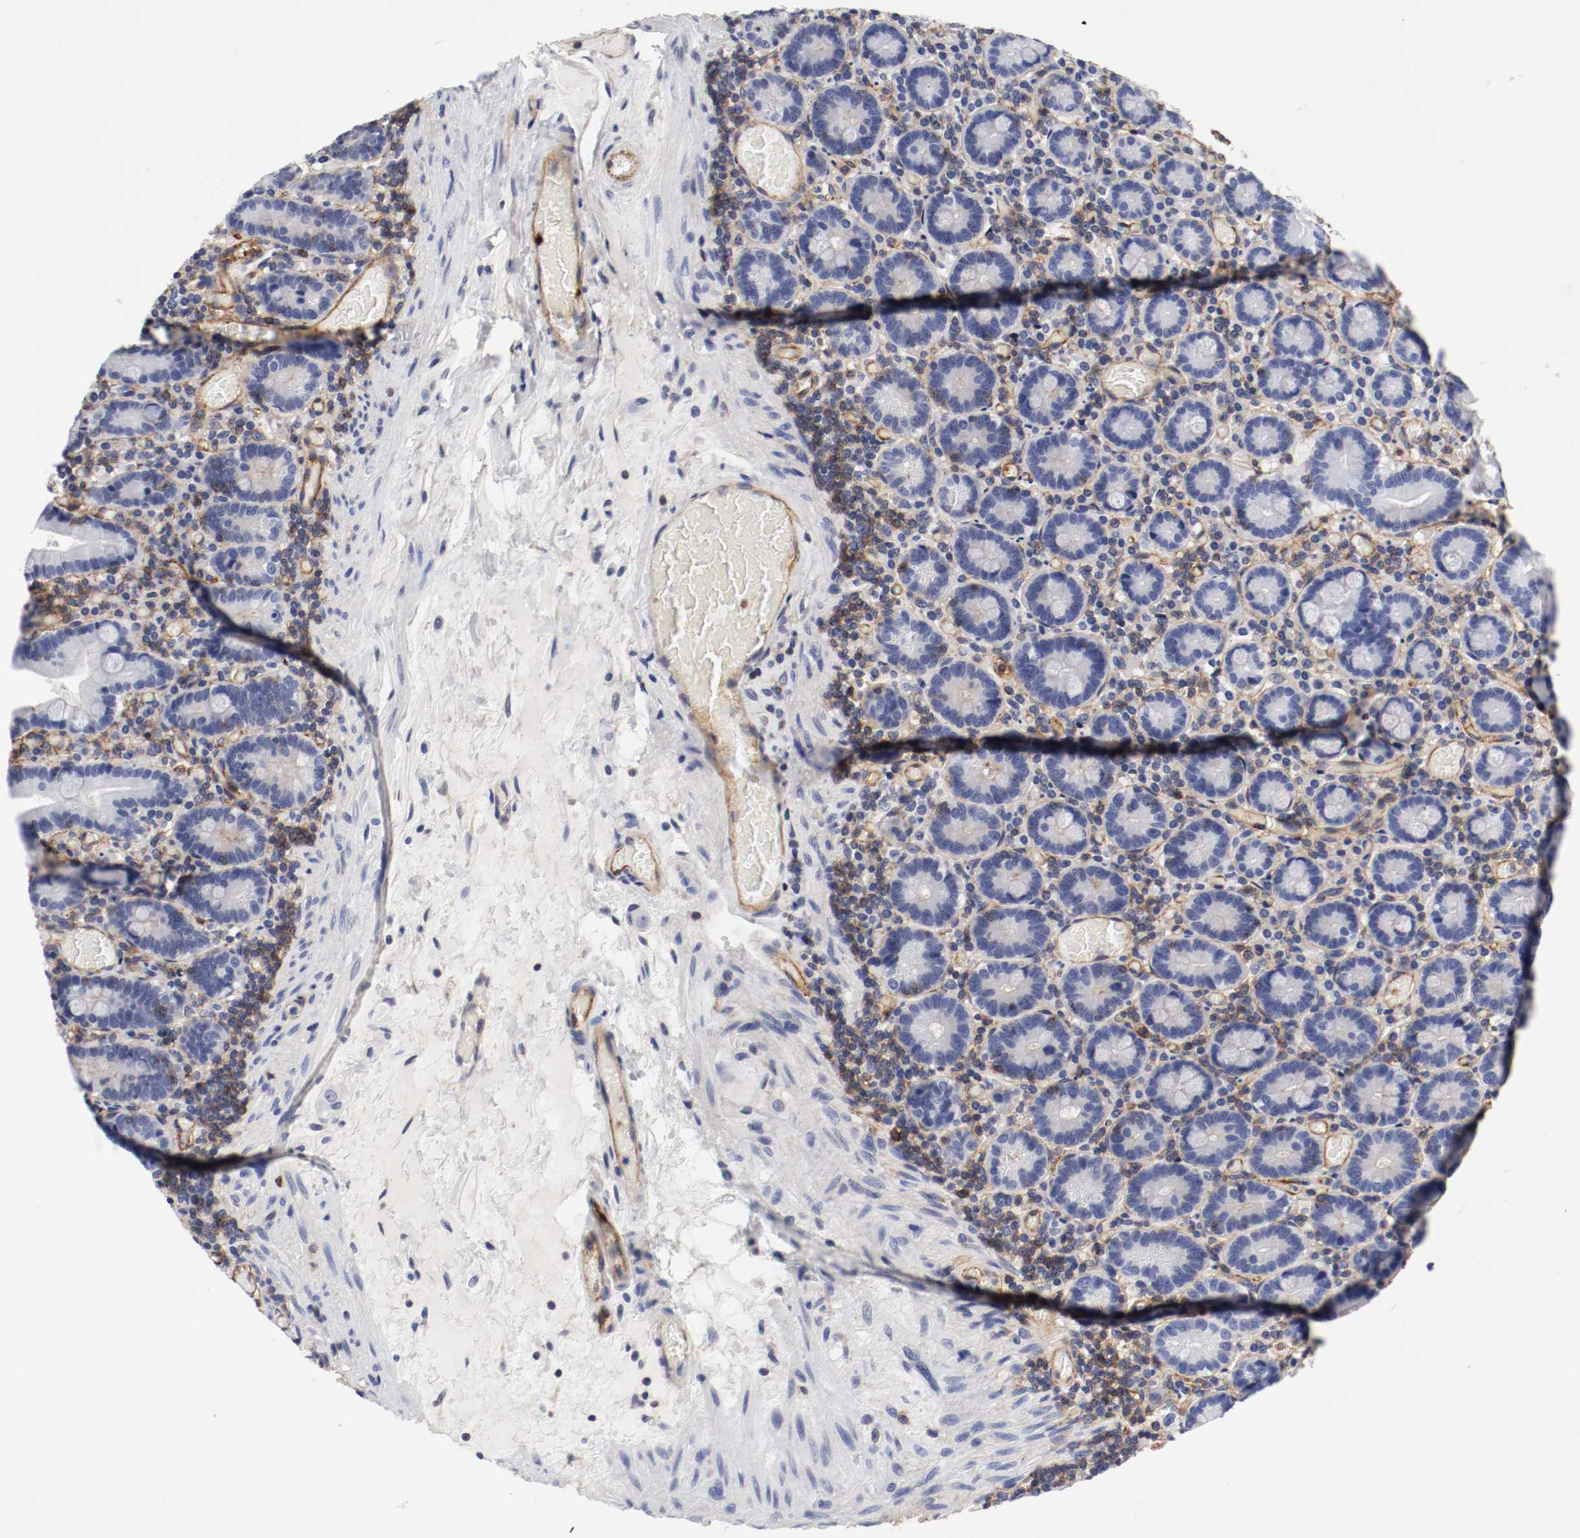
{"staining": {"intensity": "negative", "quantity": "none", "location": "none"}, "tissue": "duodenum", "cell_type": "Glandular cells", "image_type": "normal", "snomed": [{"axis": "morphology", "description": "Normal tissue, NOS"}, {"axis": "topography", "description": "Duodenum"}], "caption": "Glandular cells show no significant staining in benign duodenum. (Brightfield microscopy of DAB immunohistochemistry at high magnification).", "gene": "IFITM1", "patient": {"sex": "female", "age": 53}}